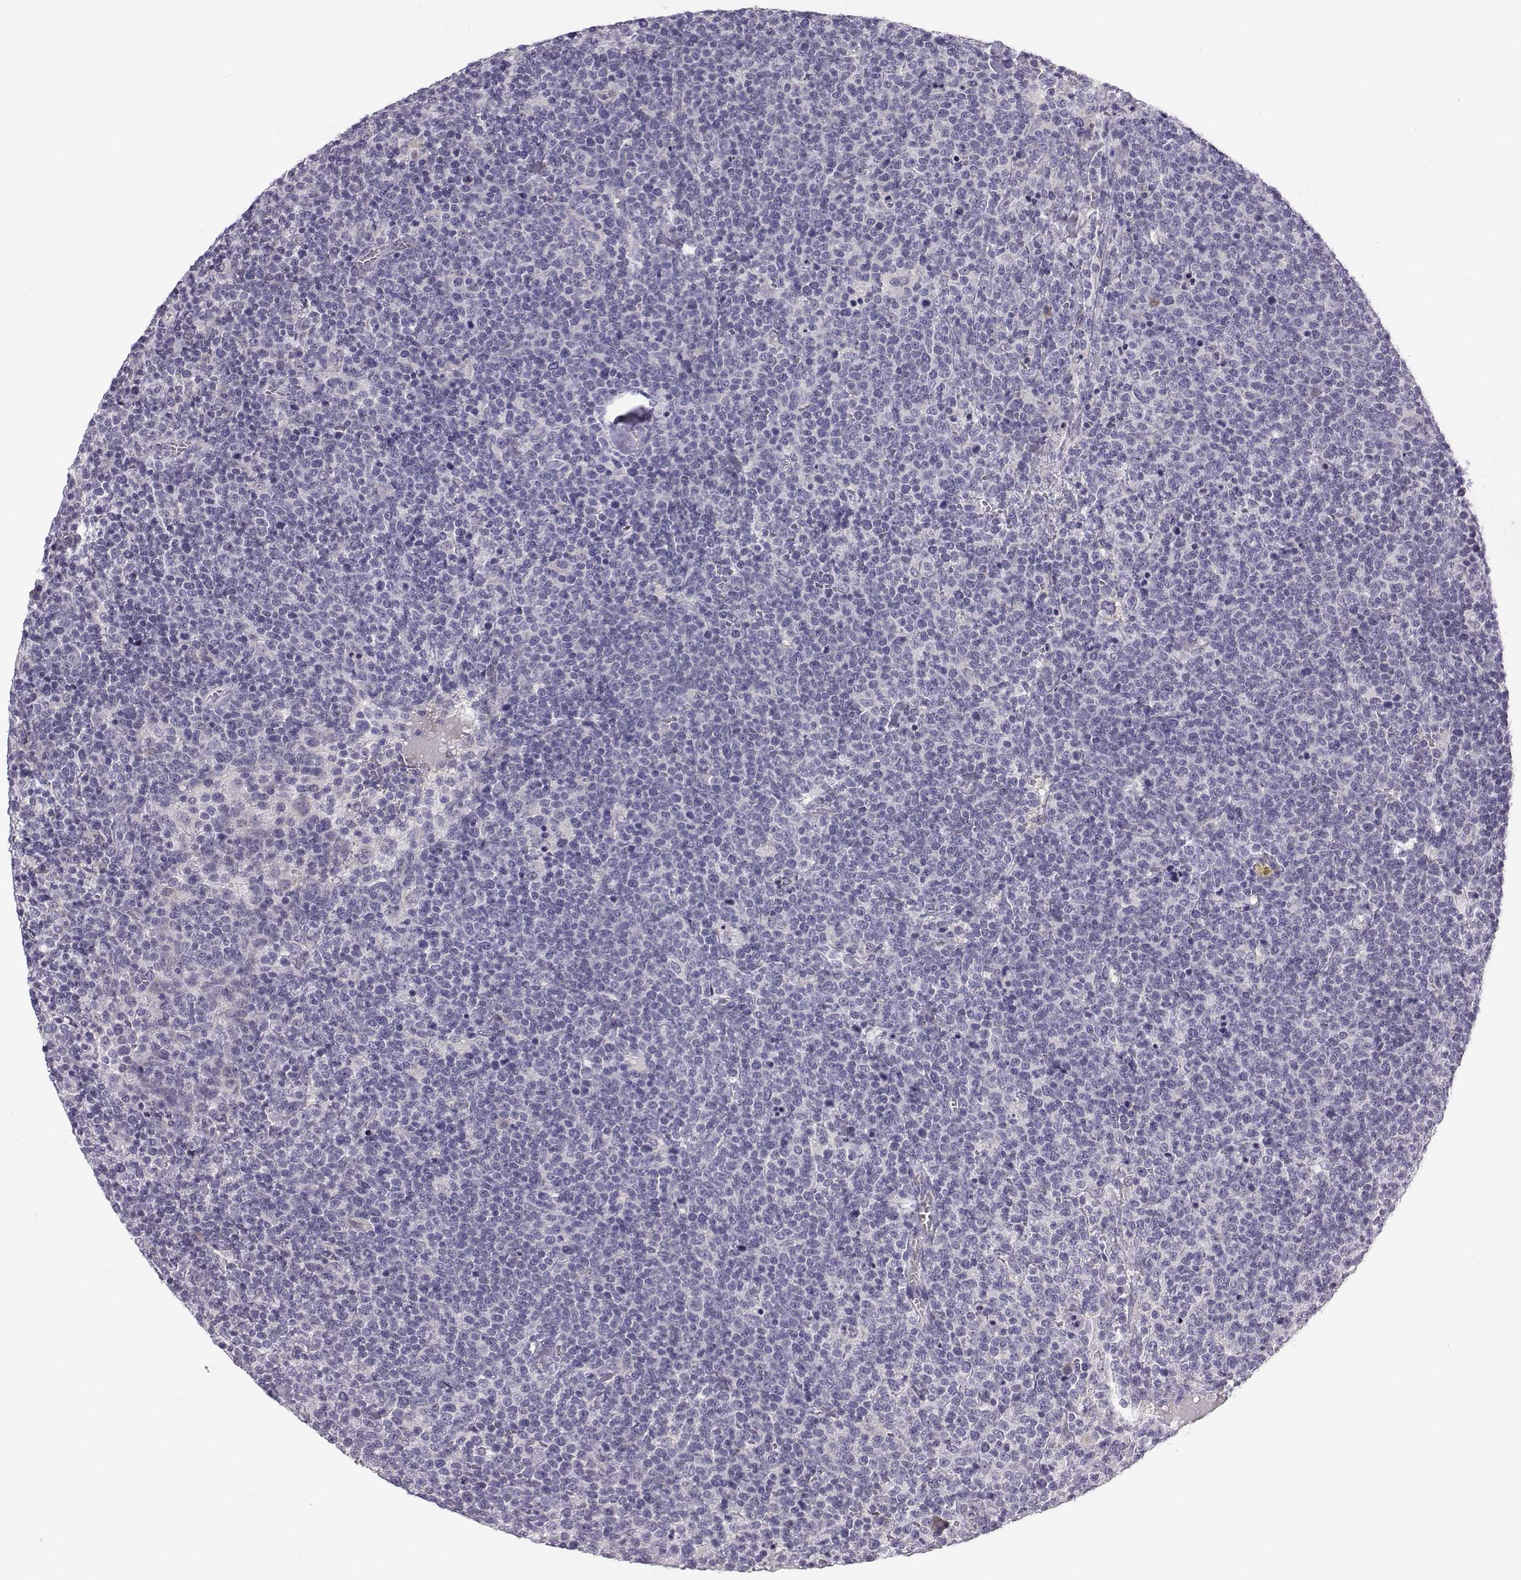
{"staining": {"intensity": "negative", "quantity": "none", "location": "none"}, "tissue": "lymphoma", "cell_type": "Tumor cells", "image_type": "cancer", "snomed": [{"axis": "morphology", "description": "Malignant lymphoma, non-Hodgkin's type, High grade"}, {"axis": "topography", "description": "Lymph node"}], "caption": "Immunohistochemistry photomicrograph of neoplastic tissue: human lymphoma stained with DAB shows no significant protein expression in tumor cells.", "gene": "ACSL6", "patient": {"sex": "male", "age": 61}}